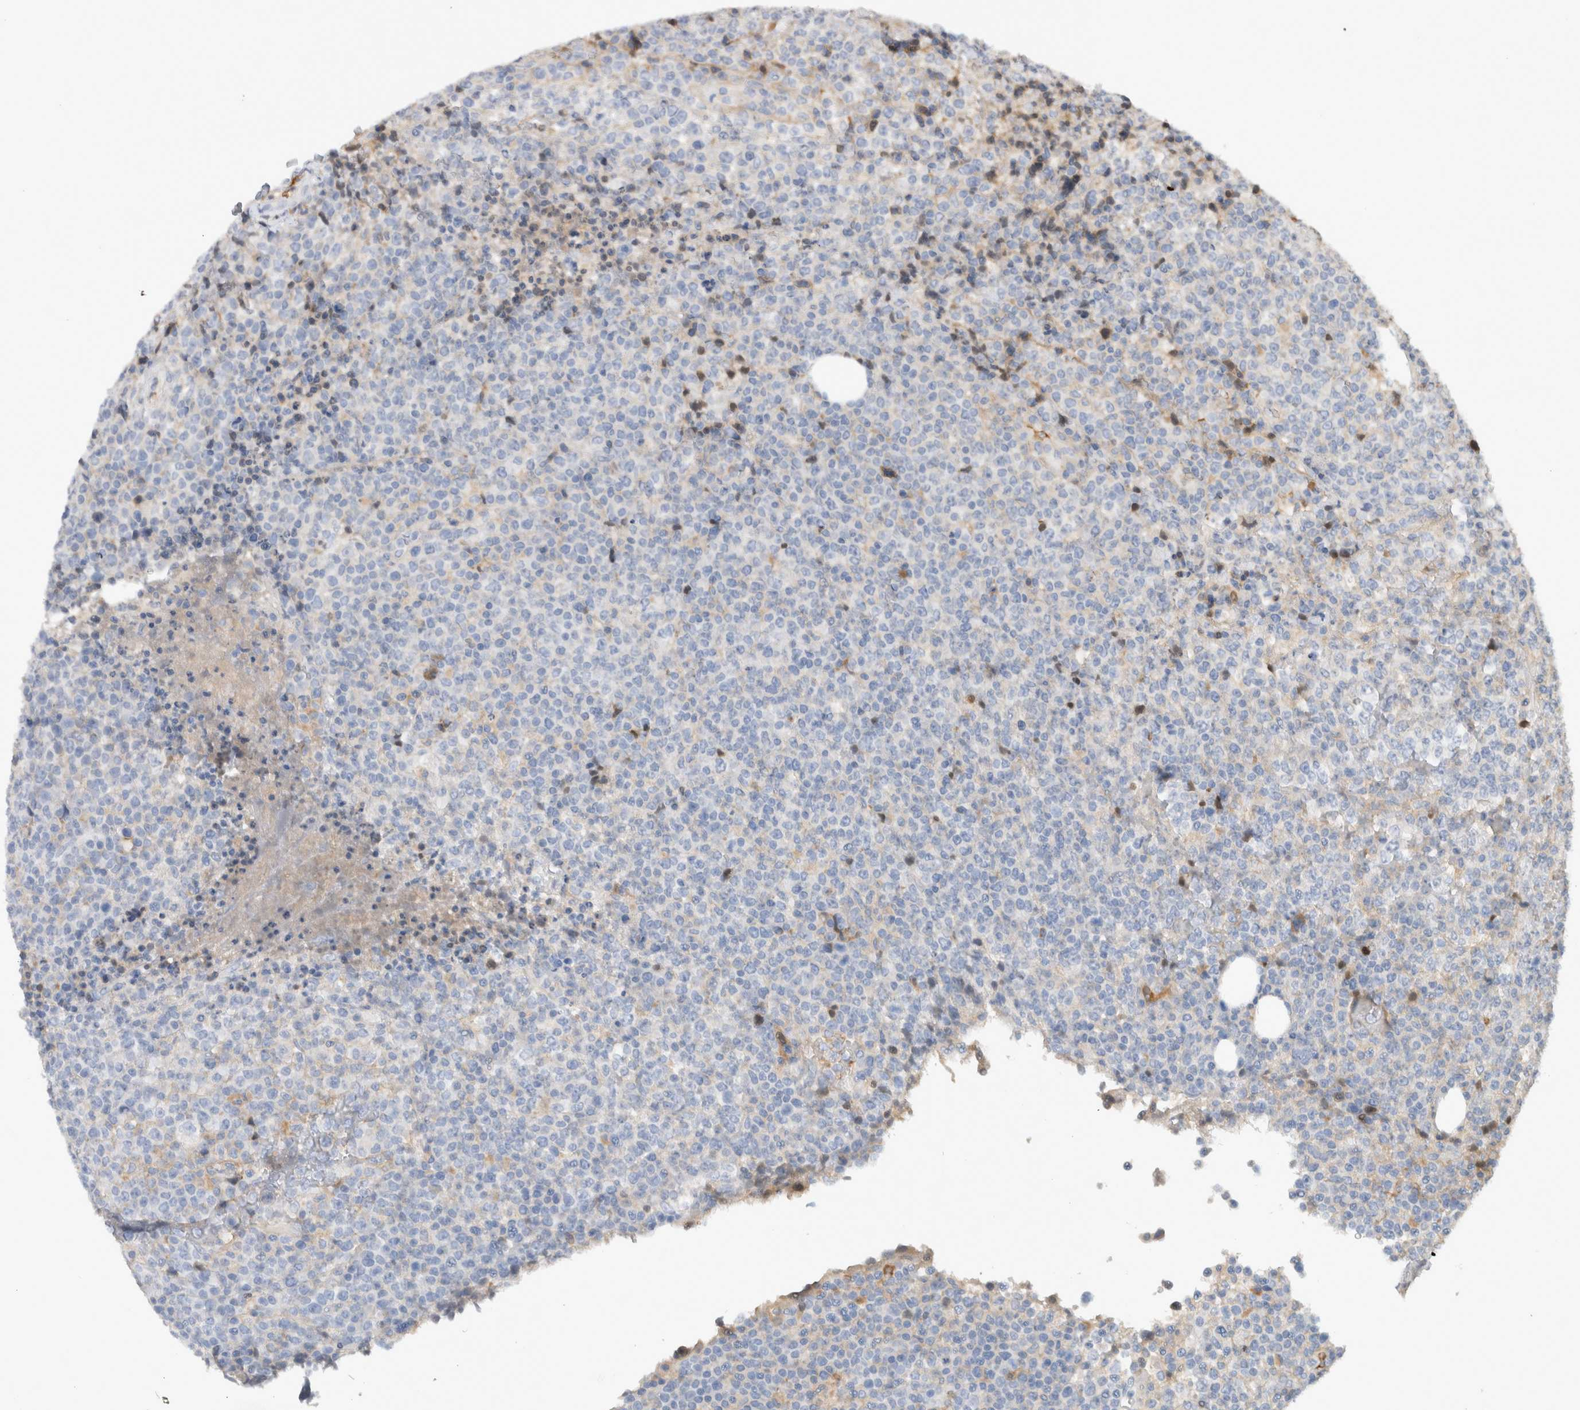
{"staining": {"intensity": "negative", "quantity": "none", "location": "none"}, "tissue": "lymphoma", "cell_type": "Tumor cells", "image_type": "cancer", "snomed": [{"axis": "morphology", "description": "Malignant lymphoma, non-Hodgkin's type, High grade"}, {"axis": "topography", "description": "Lymph node"}], "caption": "Tumor cells are negative for brown protein staining in malignant lymphoma, non-Hodgkin's type (high-grade).", "gene": "SCGB1A1", "patient": {"sex": "male", "age": 13}}